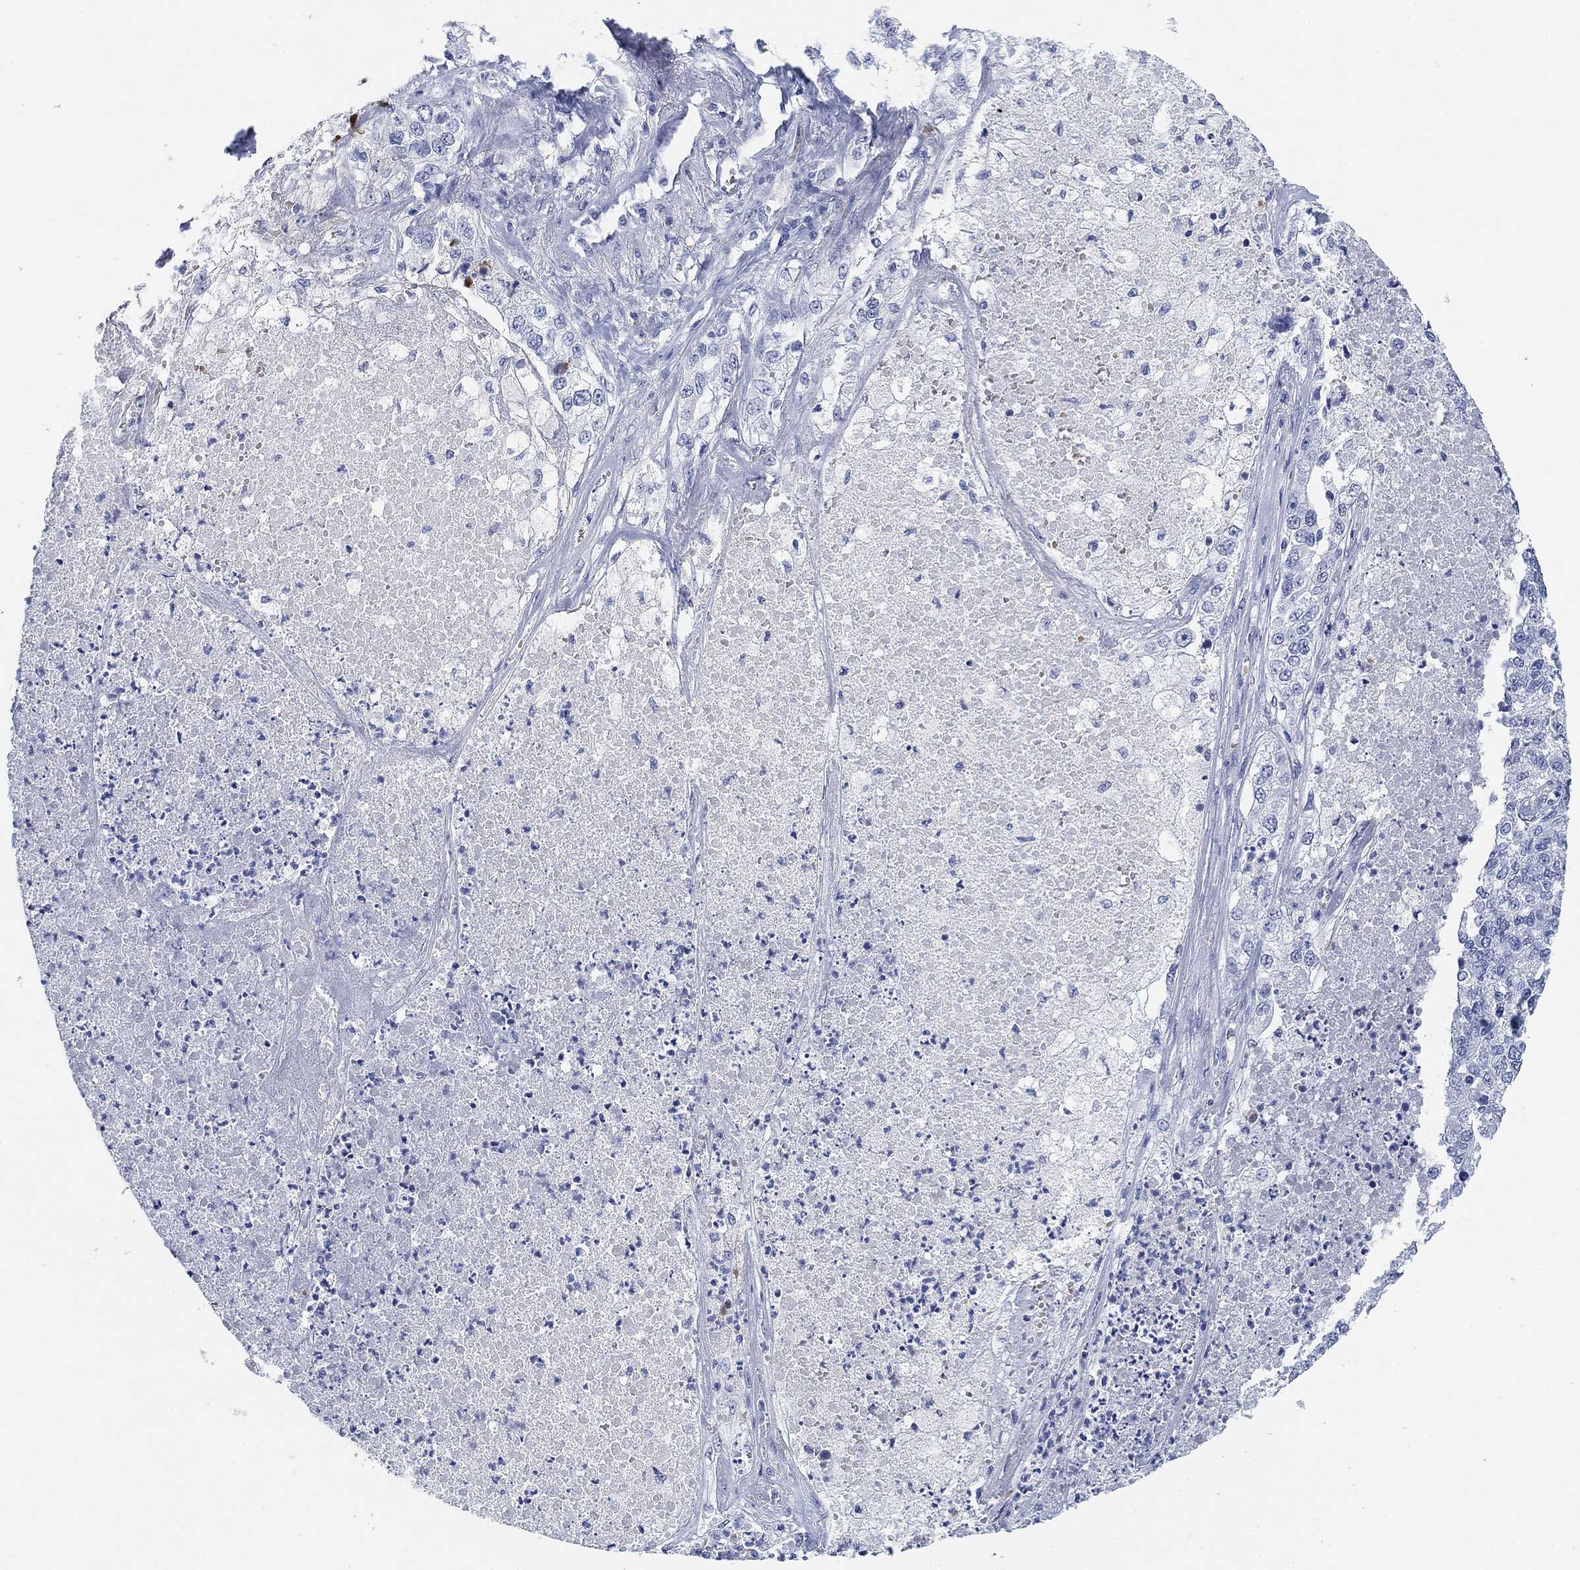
{"staining": {"intensity": "negative", "quantity": "none", "location": "none"}, "tissue": "lung cancer", "cell_type": "Tumor cells", "image_type": "cancer", "snomed": [{"axis": "morphology", "description": "Adenocarcinoma, NOS"}, {"axis": "topography", "description": "Lung"}], "caption": "There is no significant staining in tumor cells of lung adenocarcinoma.", "gene": "PAX6", "patient": {"sex": "male", "age": 49}}